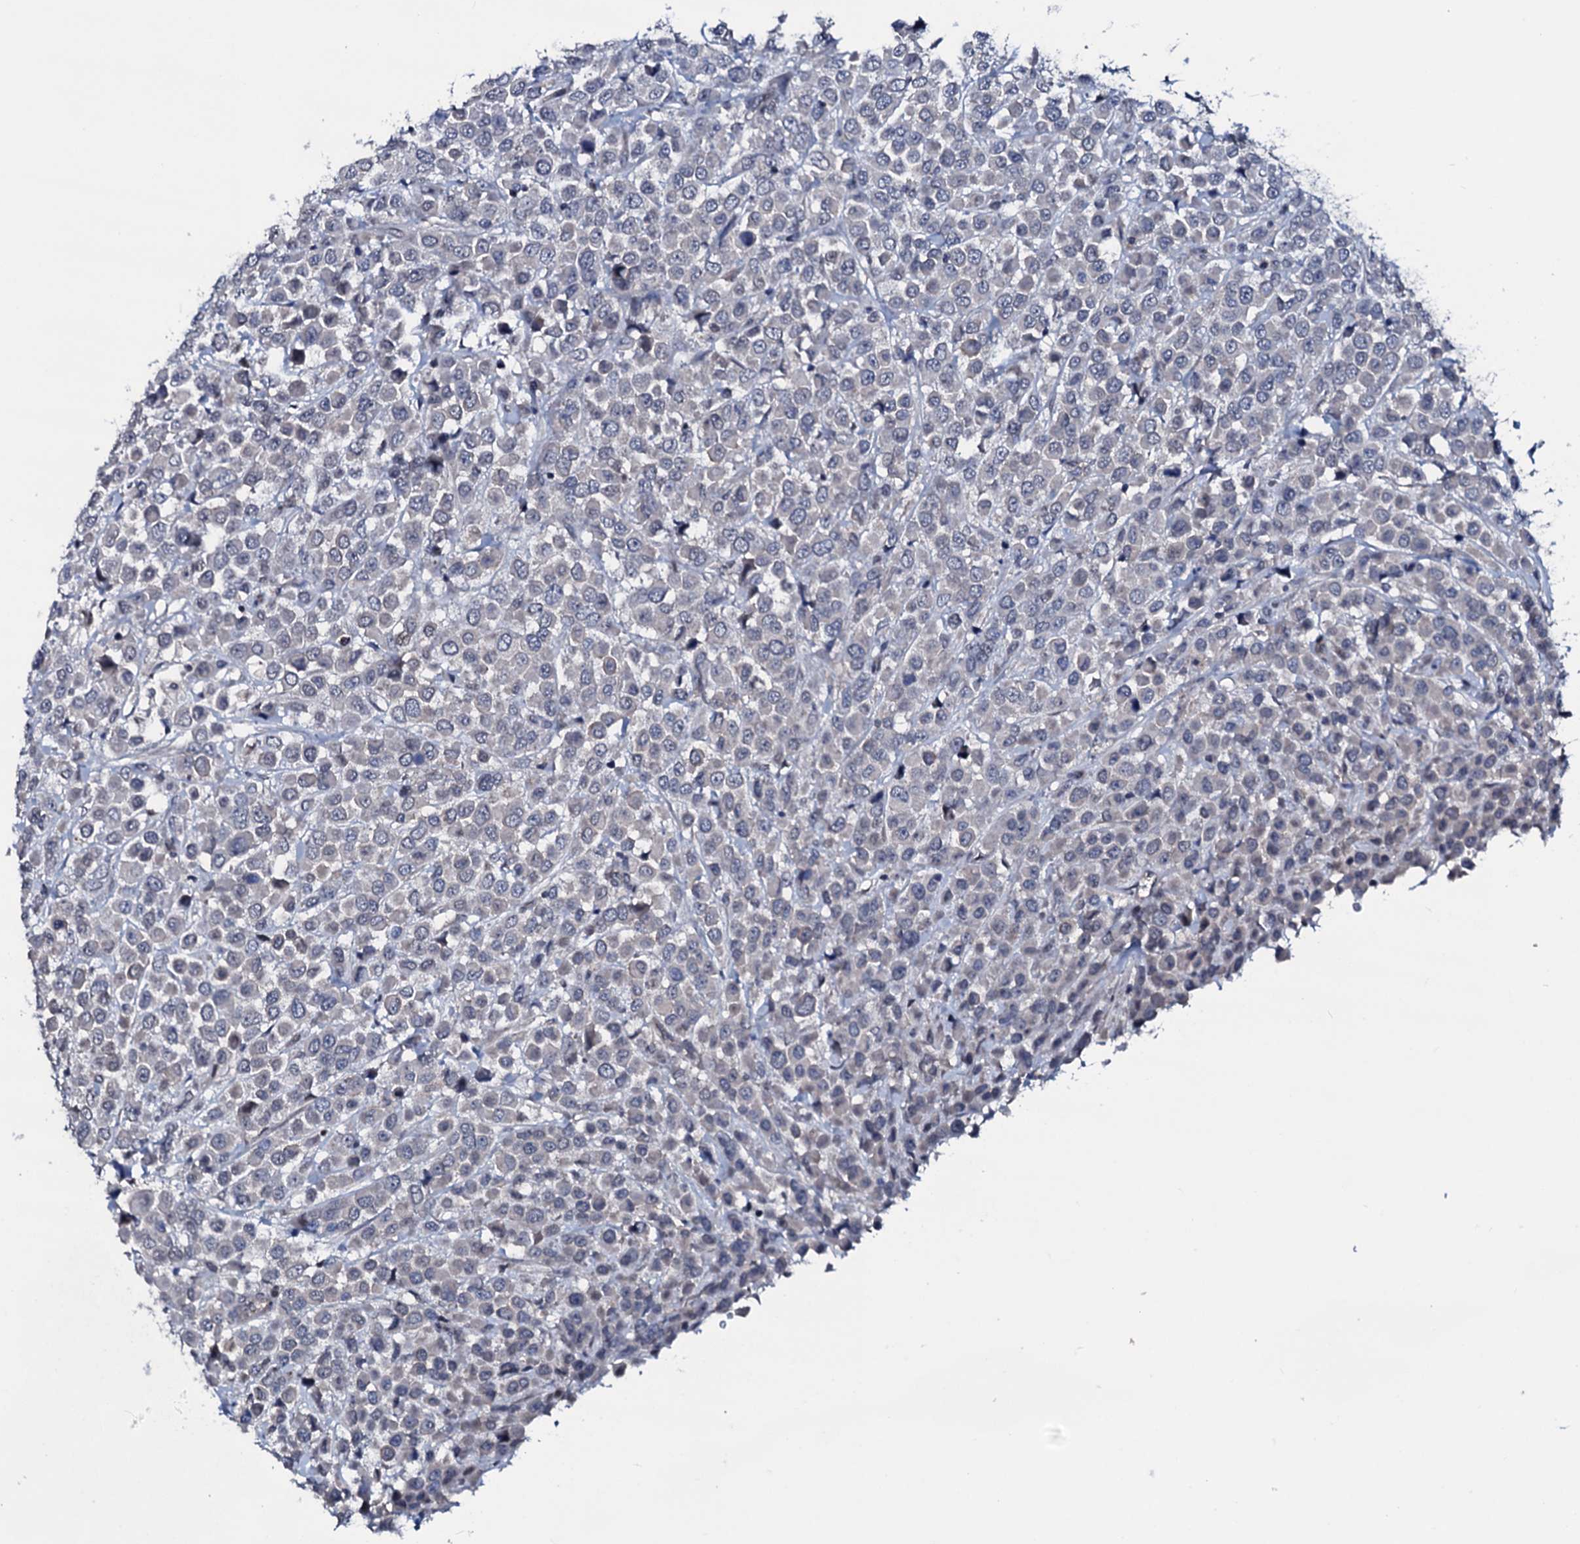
{"staining": {"intensity": "negative", "quantity": "none", "location": "none"}, "tissue": "breast cancer", "cell_type": "Tumor cells", "image_type": "cancer", "snomed": [{"axis": "morphology", "description": "Duct carcinoma"}, {"axis": "topography", "description": "Breast"}], "caption": "Breast cancer was stained to show a protein in brown. There is no significant staining in tumor cells. (Brightfield microscopy of DAB (3,3'-diaminobenzidine) IHC at high magnification).", "gene": "OGFOD2", "patient": {"sex": "female", "age": 61}}